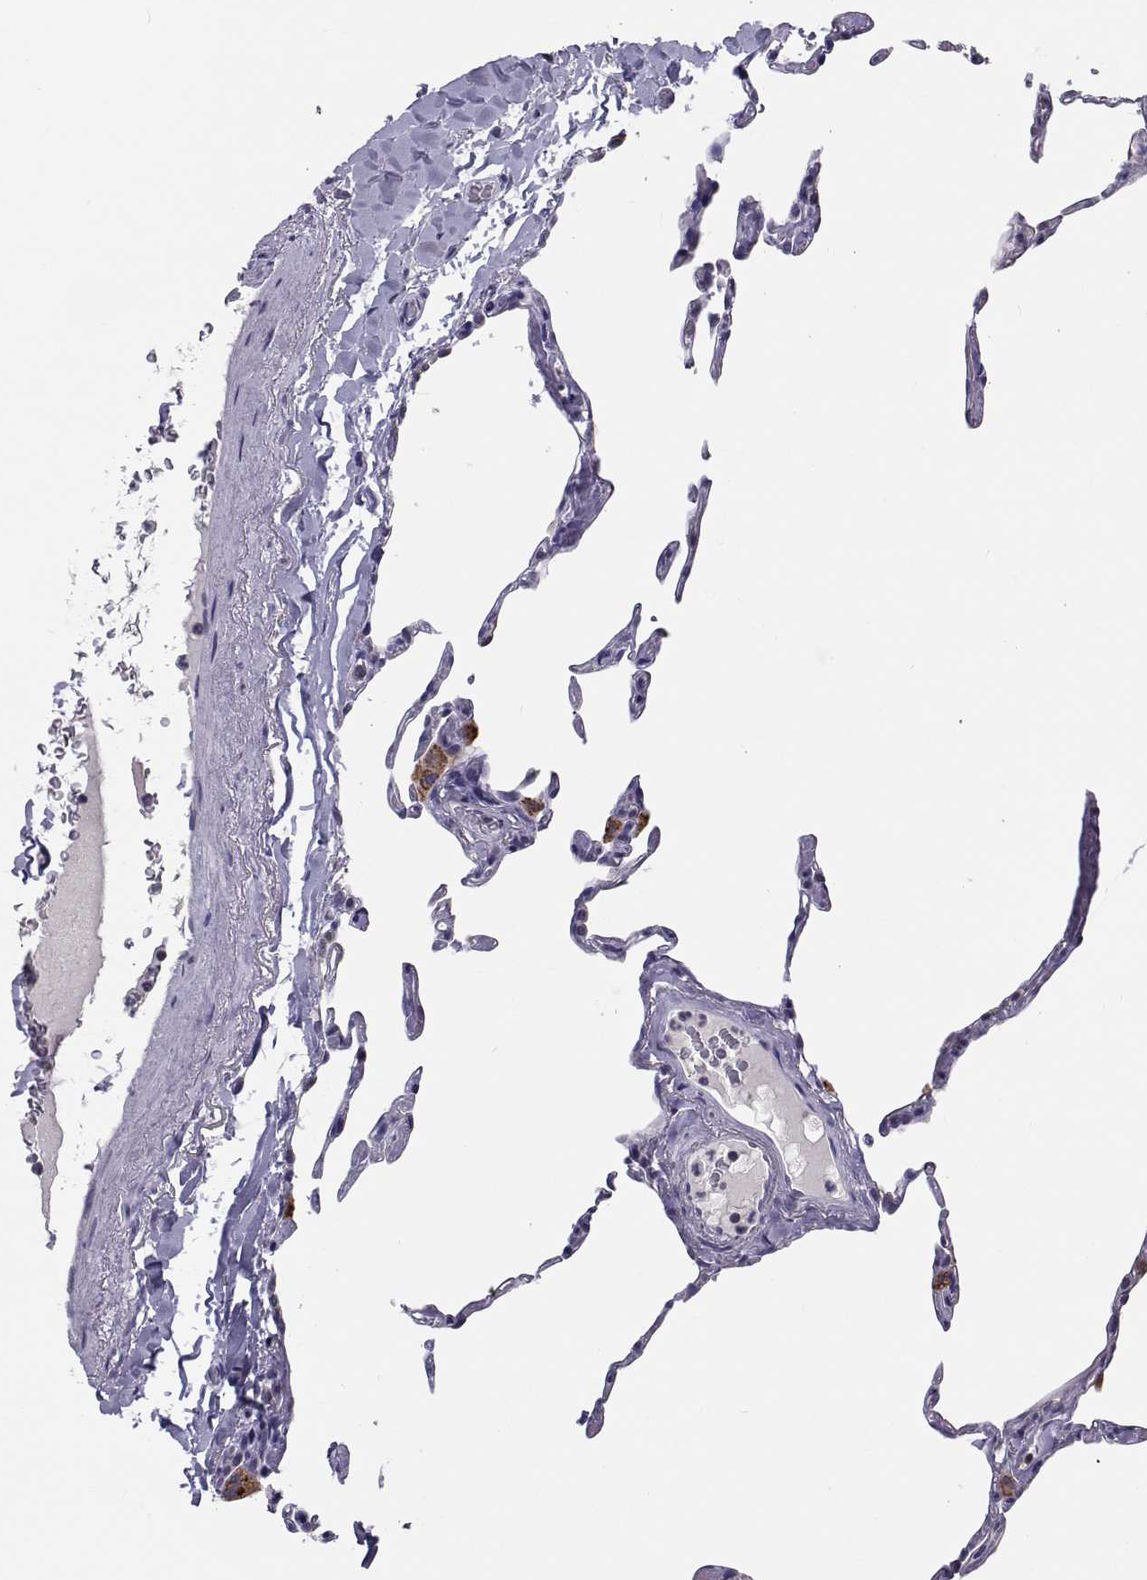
{"staining": {"intensity": "negative", "quantity": "none", "location": "none"}, "tissue": "lung", "cell_type": "Alveolar cells", "image_type": "normal", "snomed": [{"axis": "morphology", "description": "Normal tissue, NOS"}, {"axis": "topography", "description": "Lung"}], "caption": "Immunohistochemistry histopathology image of normal lung: human lung stained with DAB (3,3'-diaminobenzidine) shows no significant protein positivity in alveolar cells.", "gene": "ANGPT1", "patient": {"sex": "male", "age": 65}}